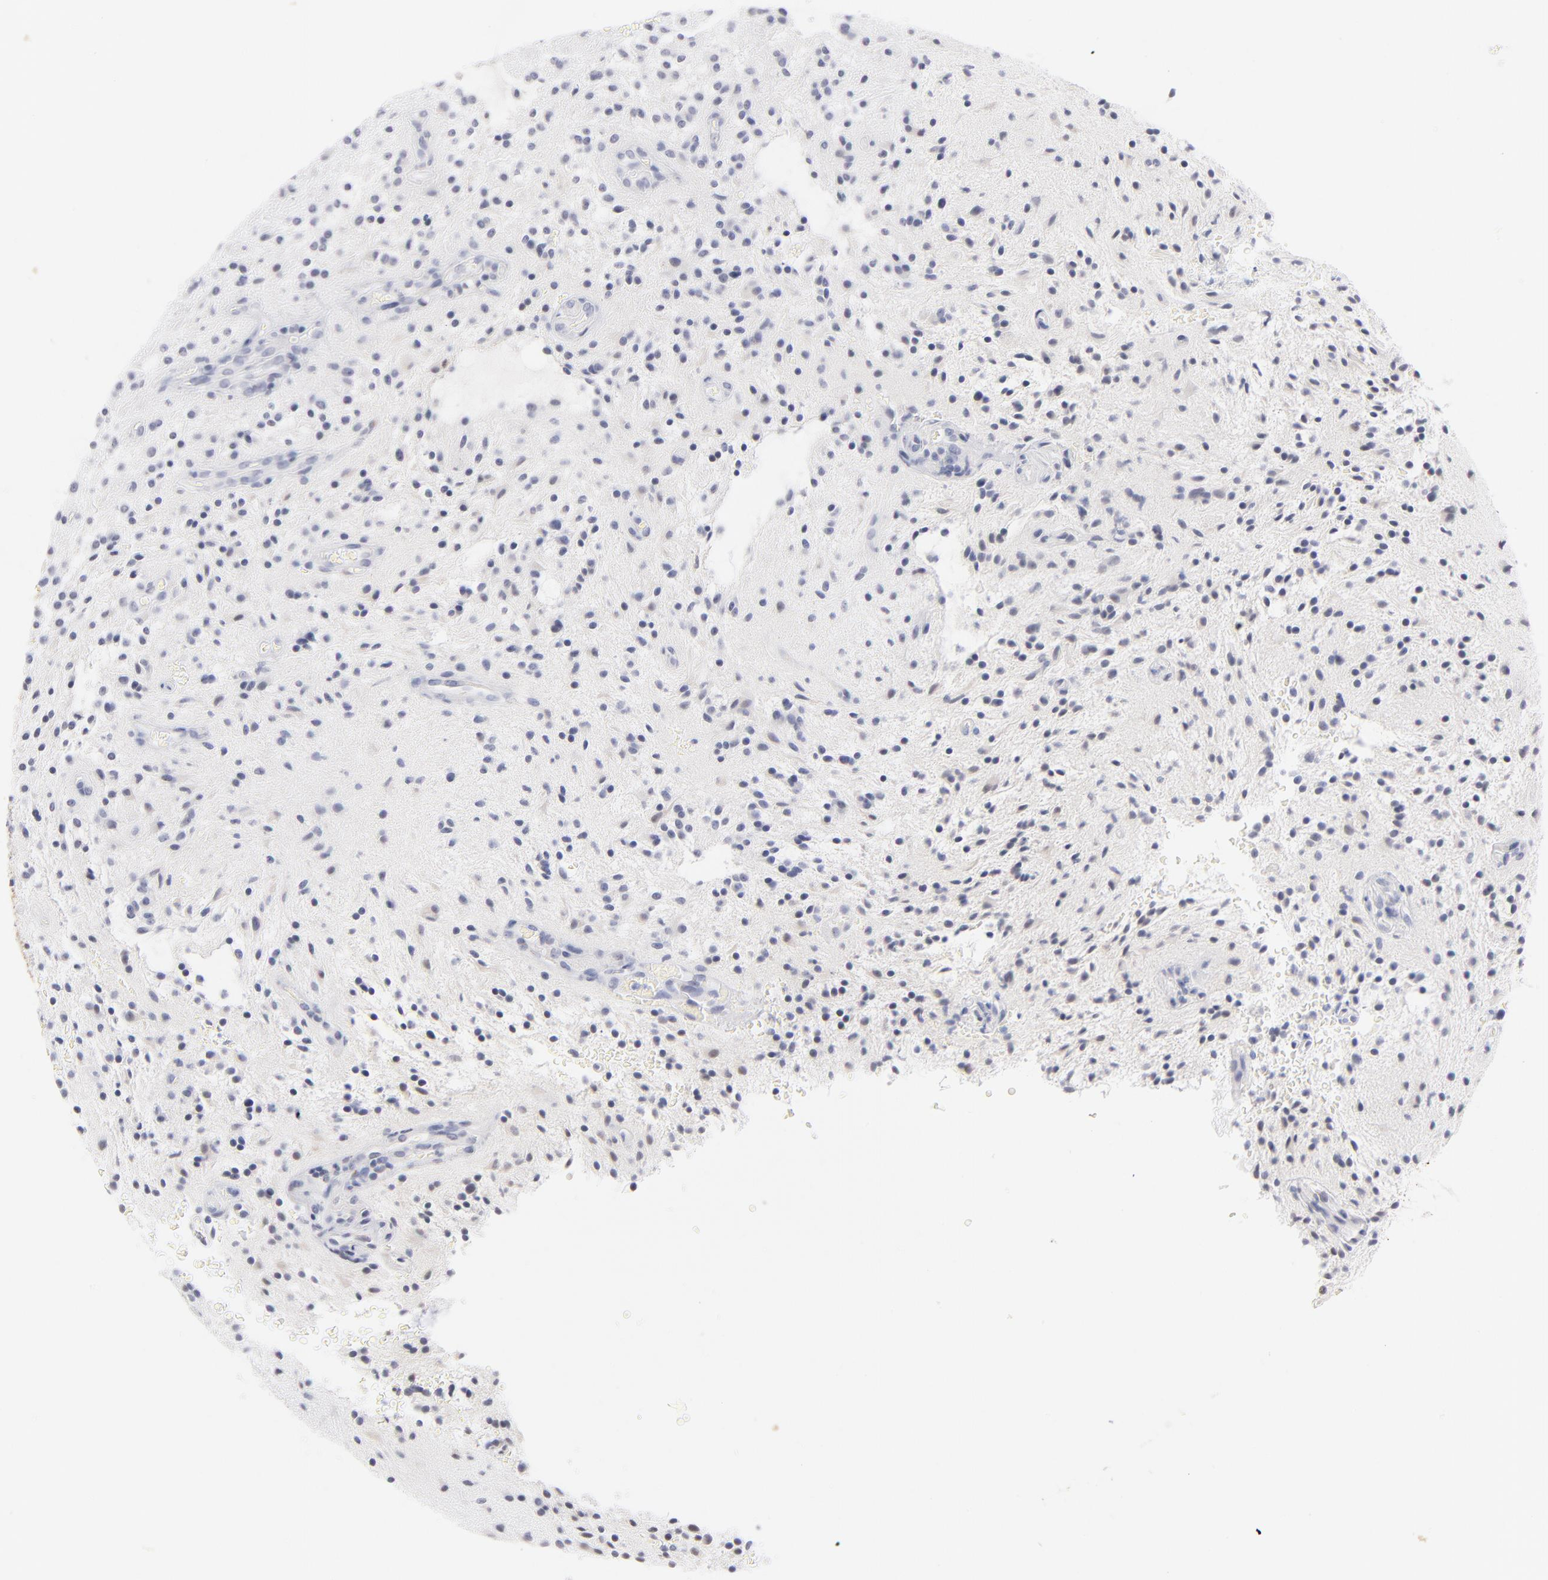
{"staining": {"intensity": "negative", "quantity": "none", "location": "none"}, "tissue": "glioma", "cell_type": "Tumor cells", "image_type": "cancer", "snomed": [{"axis": "morphology", "description": "Glioma, malignant, NOS"}, {"axis": "topography", "description": "Cerebellum"}], "caption": "There is no significant staining in tumor cells of malignant glioma.", "gene": "KHNYN", "patient": {"sex": "female", "age": 10}}